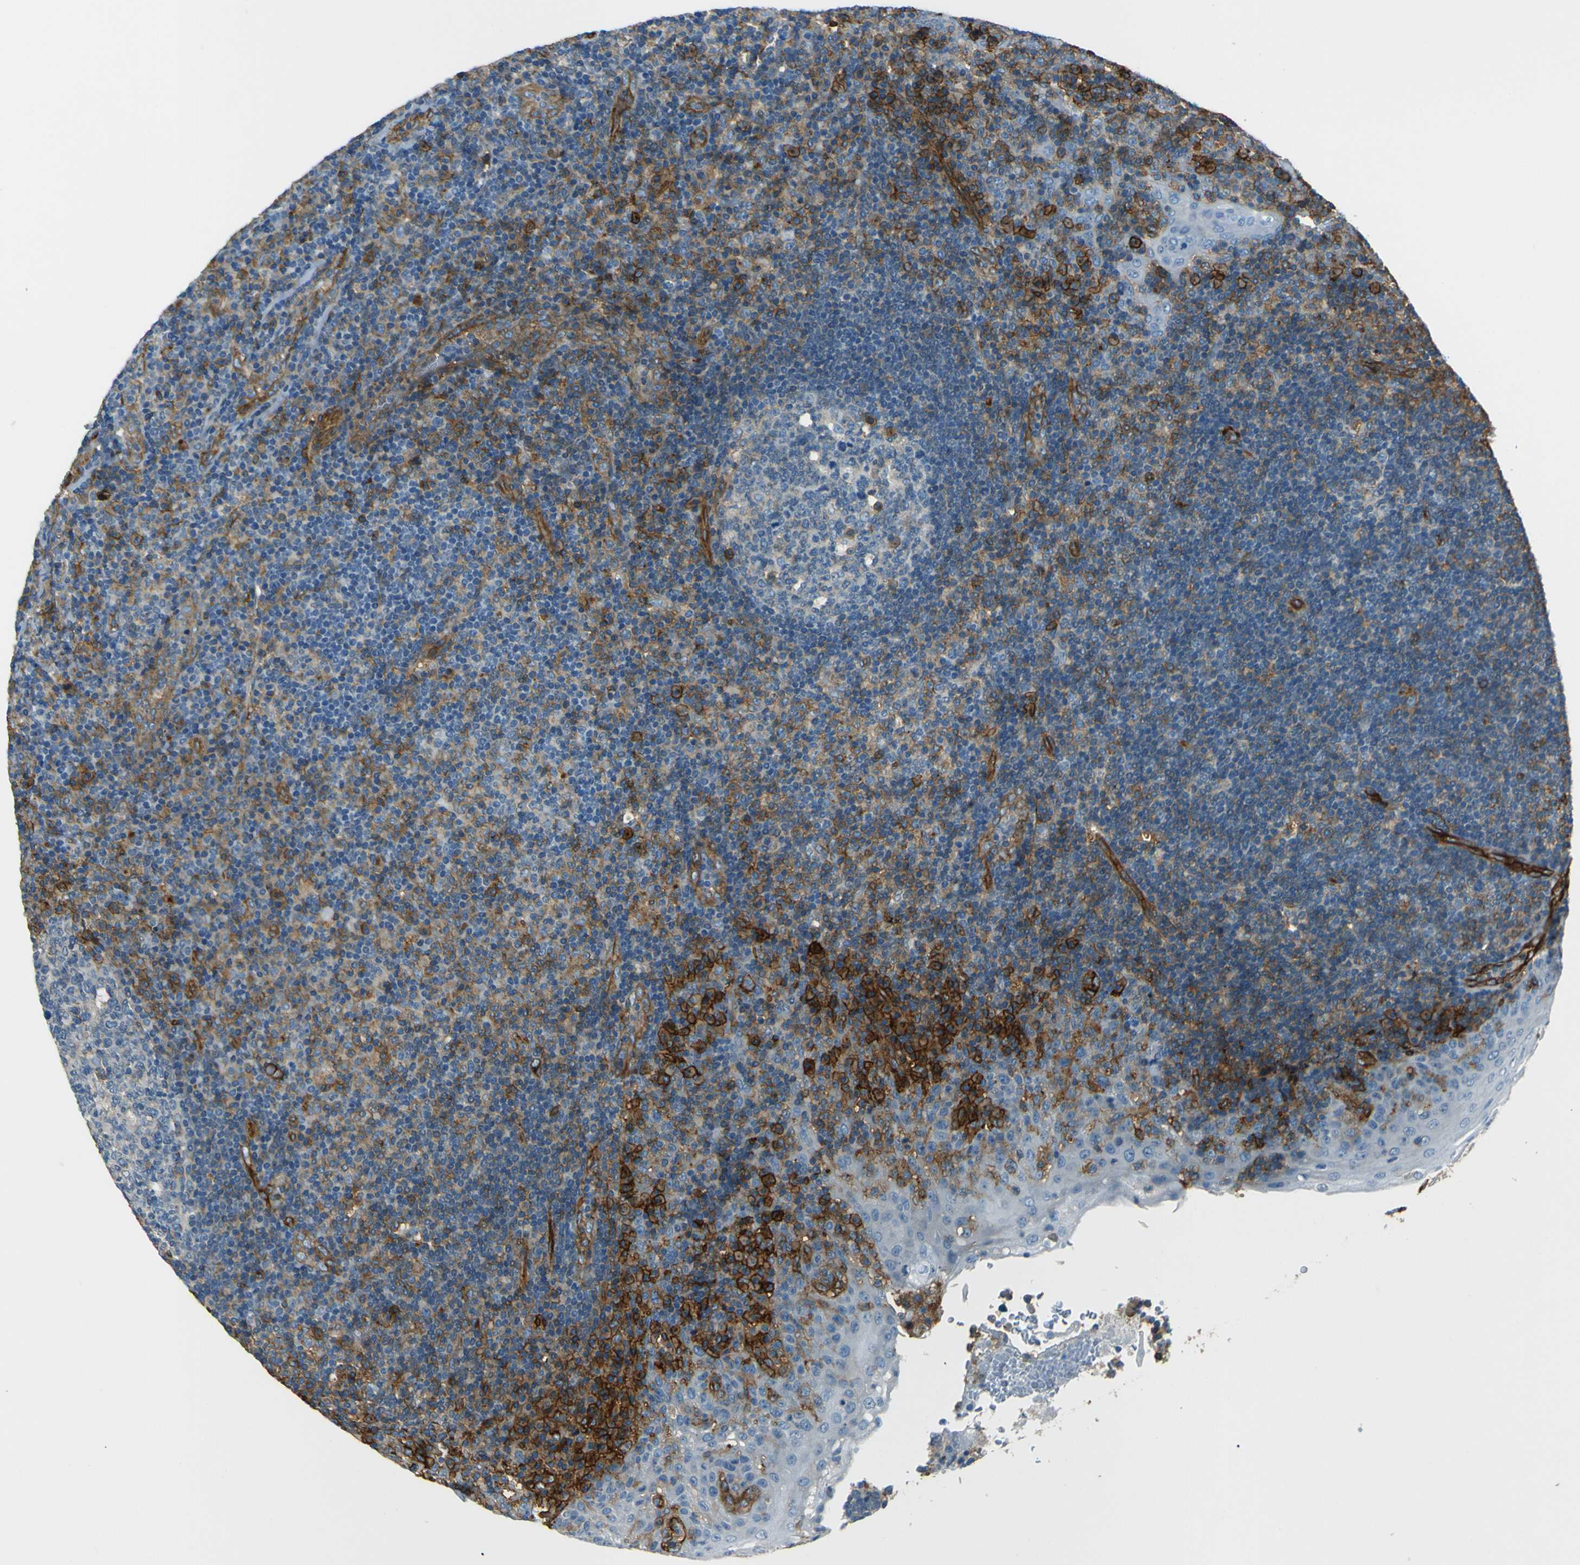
{"staining": {"intensity": "moderate", "quantity": "<25%", "location": "cytoplasmic/membranous"}, "tissue": "tonsil", "cell_type": "Germinal center cells", "image_type": "normal", "snomed": [{"axis": "morphology", "description": "Normal tissue, NOS"}, {"axis": "topography", "description": "Tonsil"}], "caption": "Moderate cytoplasmic/membranous staining for a protein is identified in about <25% of germinal center cells of normal tonsil using immunohistochemistry.", "gene": "ENTPD1", "patient": {"sex": "female", "age": 40}}